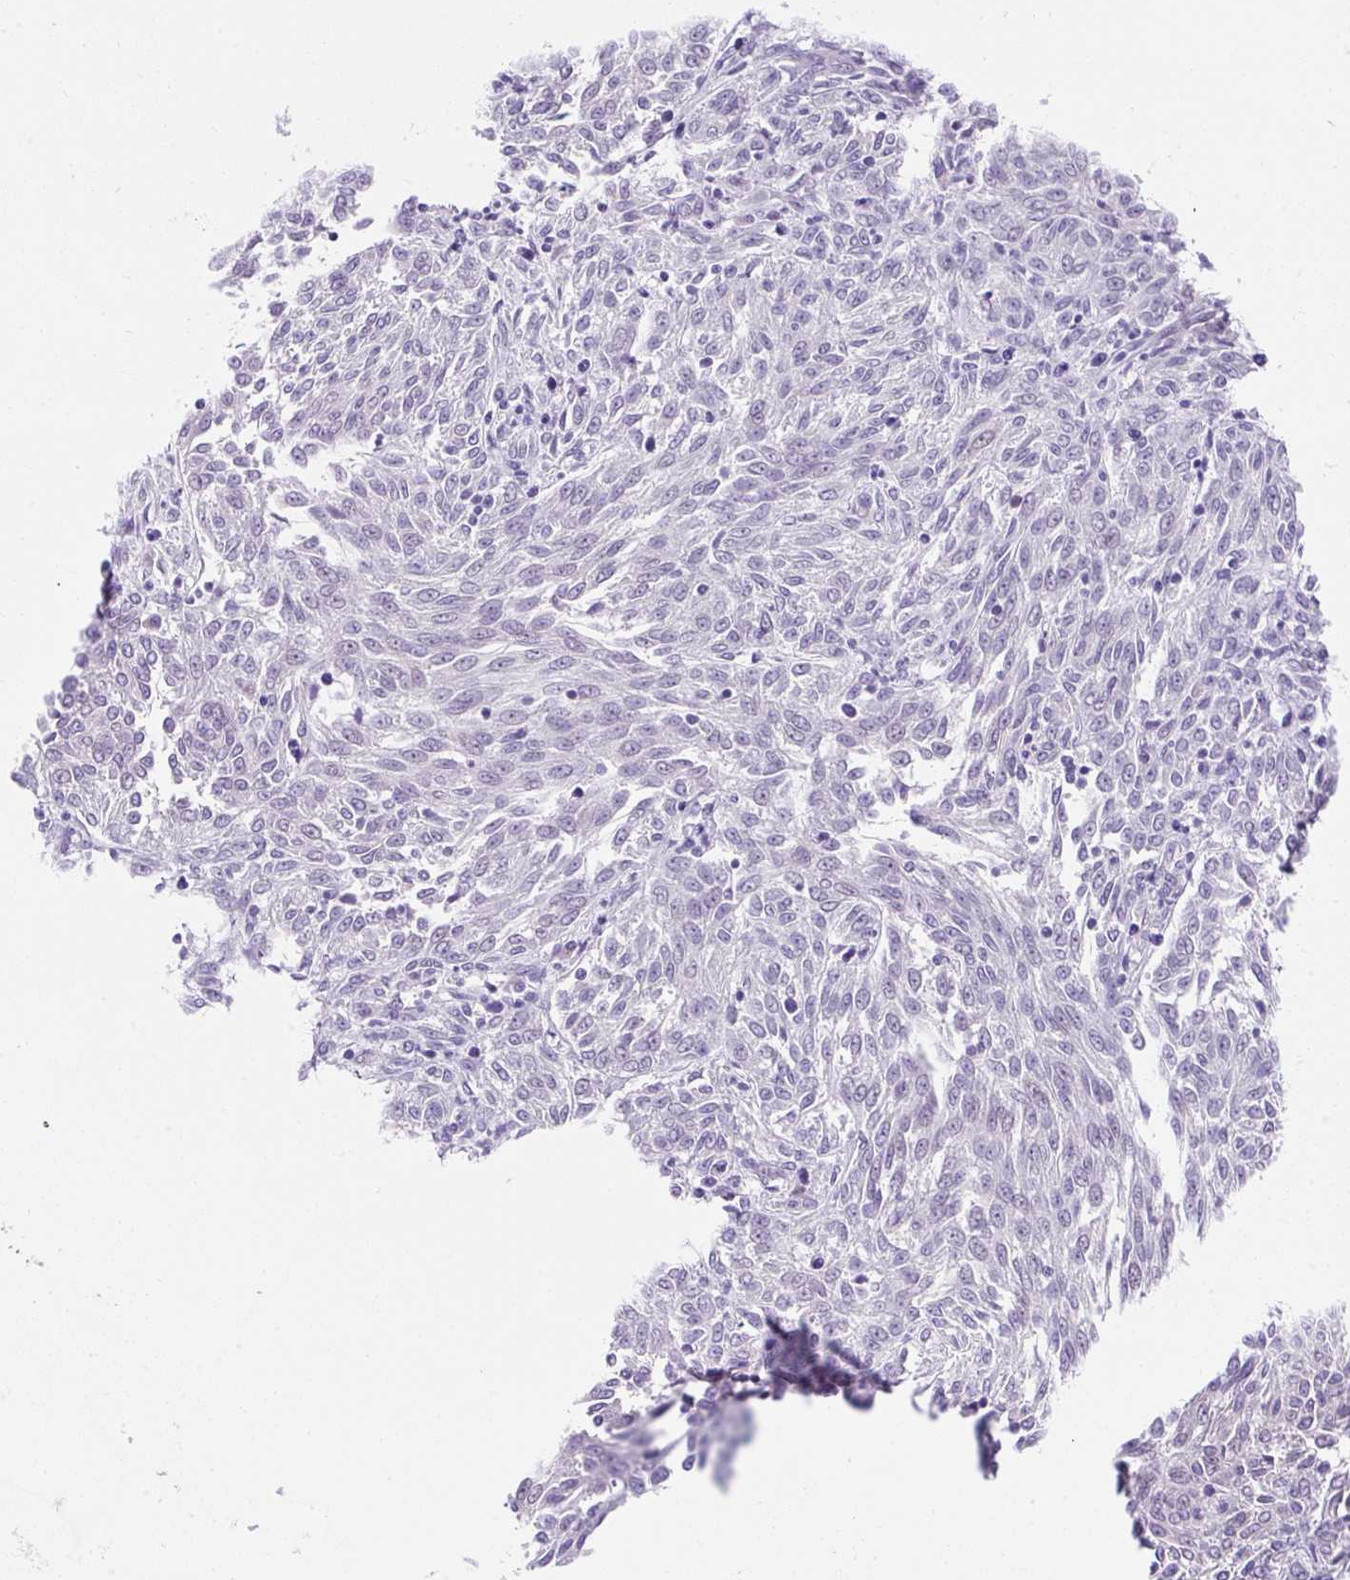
{"staining": {"intensity": "negative", "quantity": "none", "location": "none"}, "tissue": "melanoma", "cell_type": "Tumor cells", "image_type": "cancer", "snomed": [{"axis": "morphology", "description": "Malignant melanoma, NOS"}, {"axis": "topography", "description": "Skin"}], "caption": "A histopathology image of melanoma stained for a protein reveals no brown staining in tumor cells.", "gene": "GOLGA8A", "patient": {"sex": "female", "age": 72}}